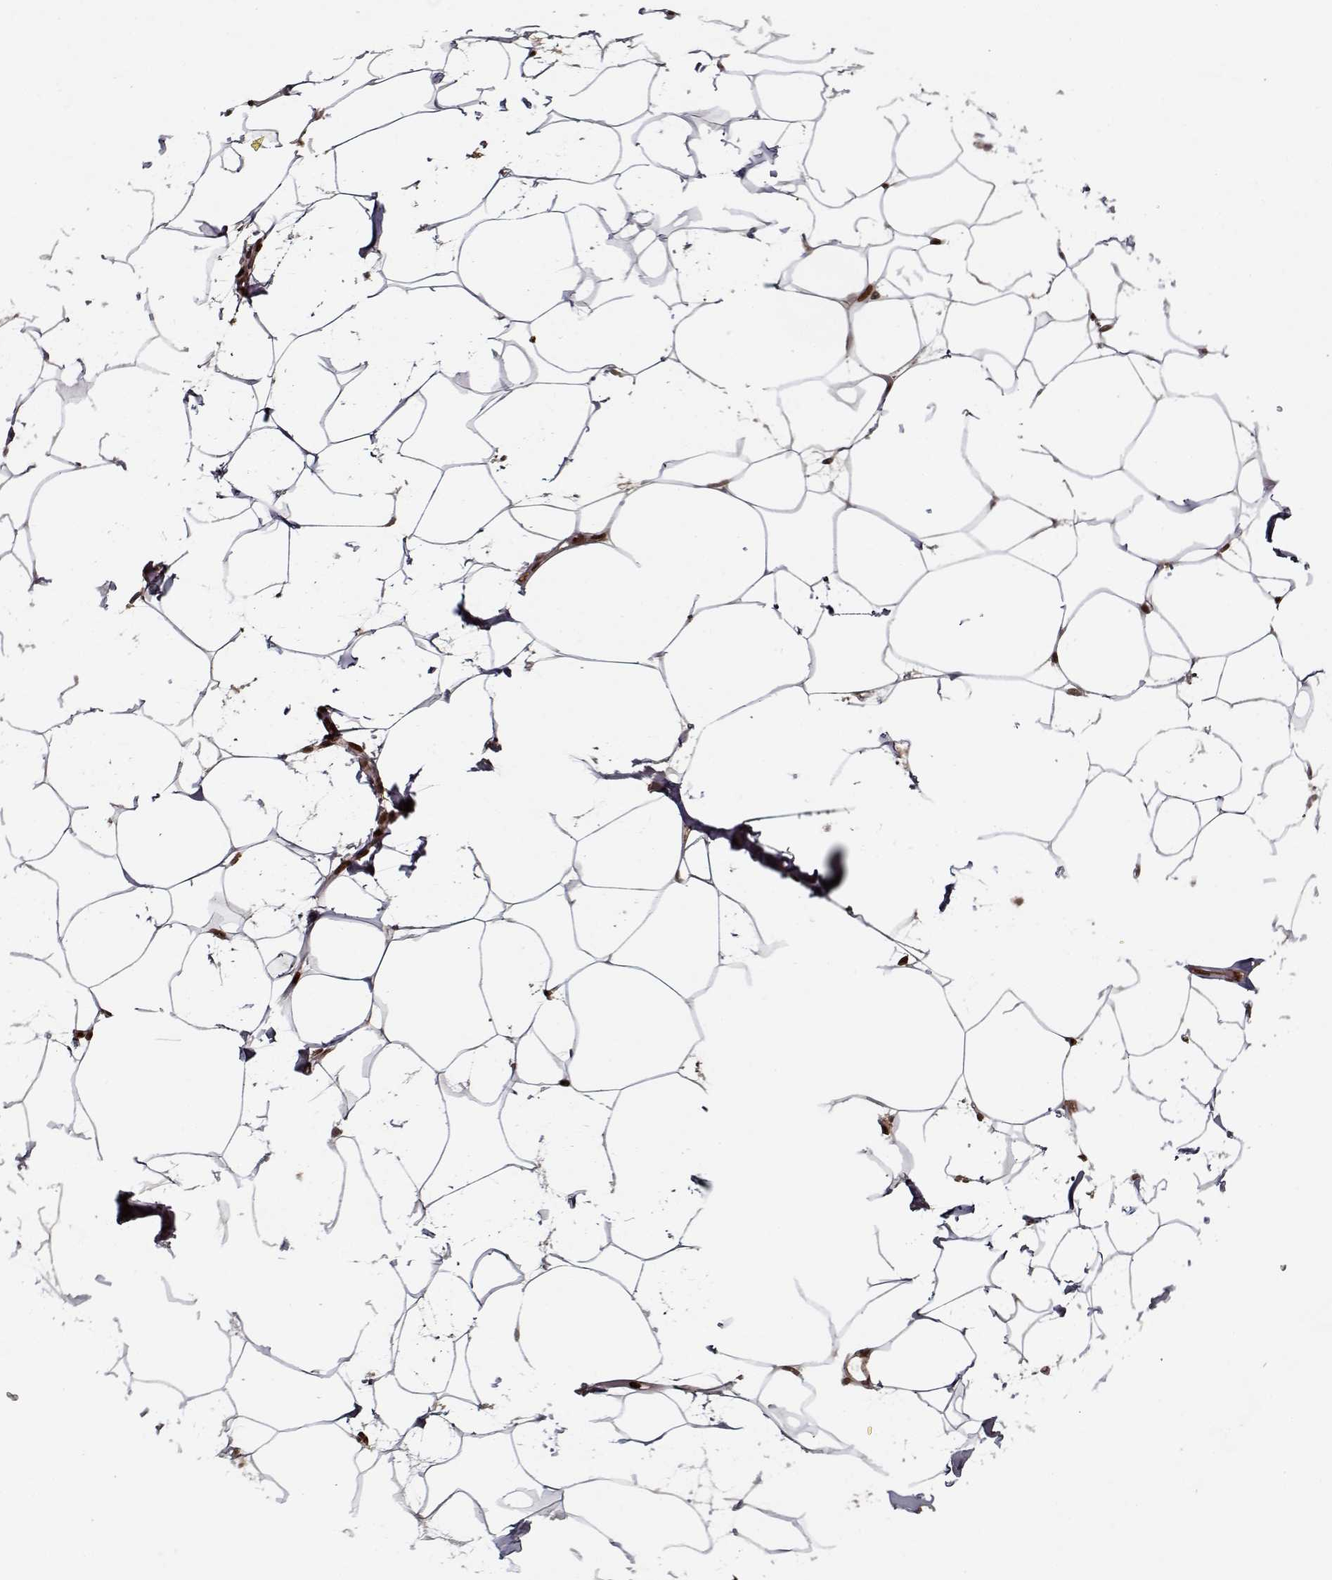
{"staining": {"intensity": "negative", "quantity": "none", "location": "none"}, "tissue": "breast", "cell_type": "Adipocytes", "image_type": "normal", "snomed": [{"axis": "morphology", "description": "Normal tissue, NOS"}, {"axis": "topography", "description": "Breast"}], "caption": "This is a histopathology image of immunohistochemistry (IHC) staining of unremarkable breast, which shows no positivity in adipocytes. Nuclei are stained in blue.", "gene": "AFM", "patient": {"sex": "female", "age": 32}}